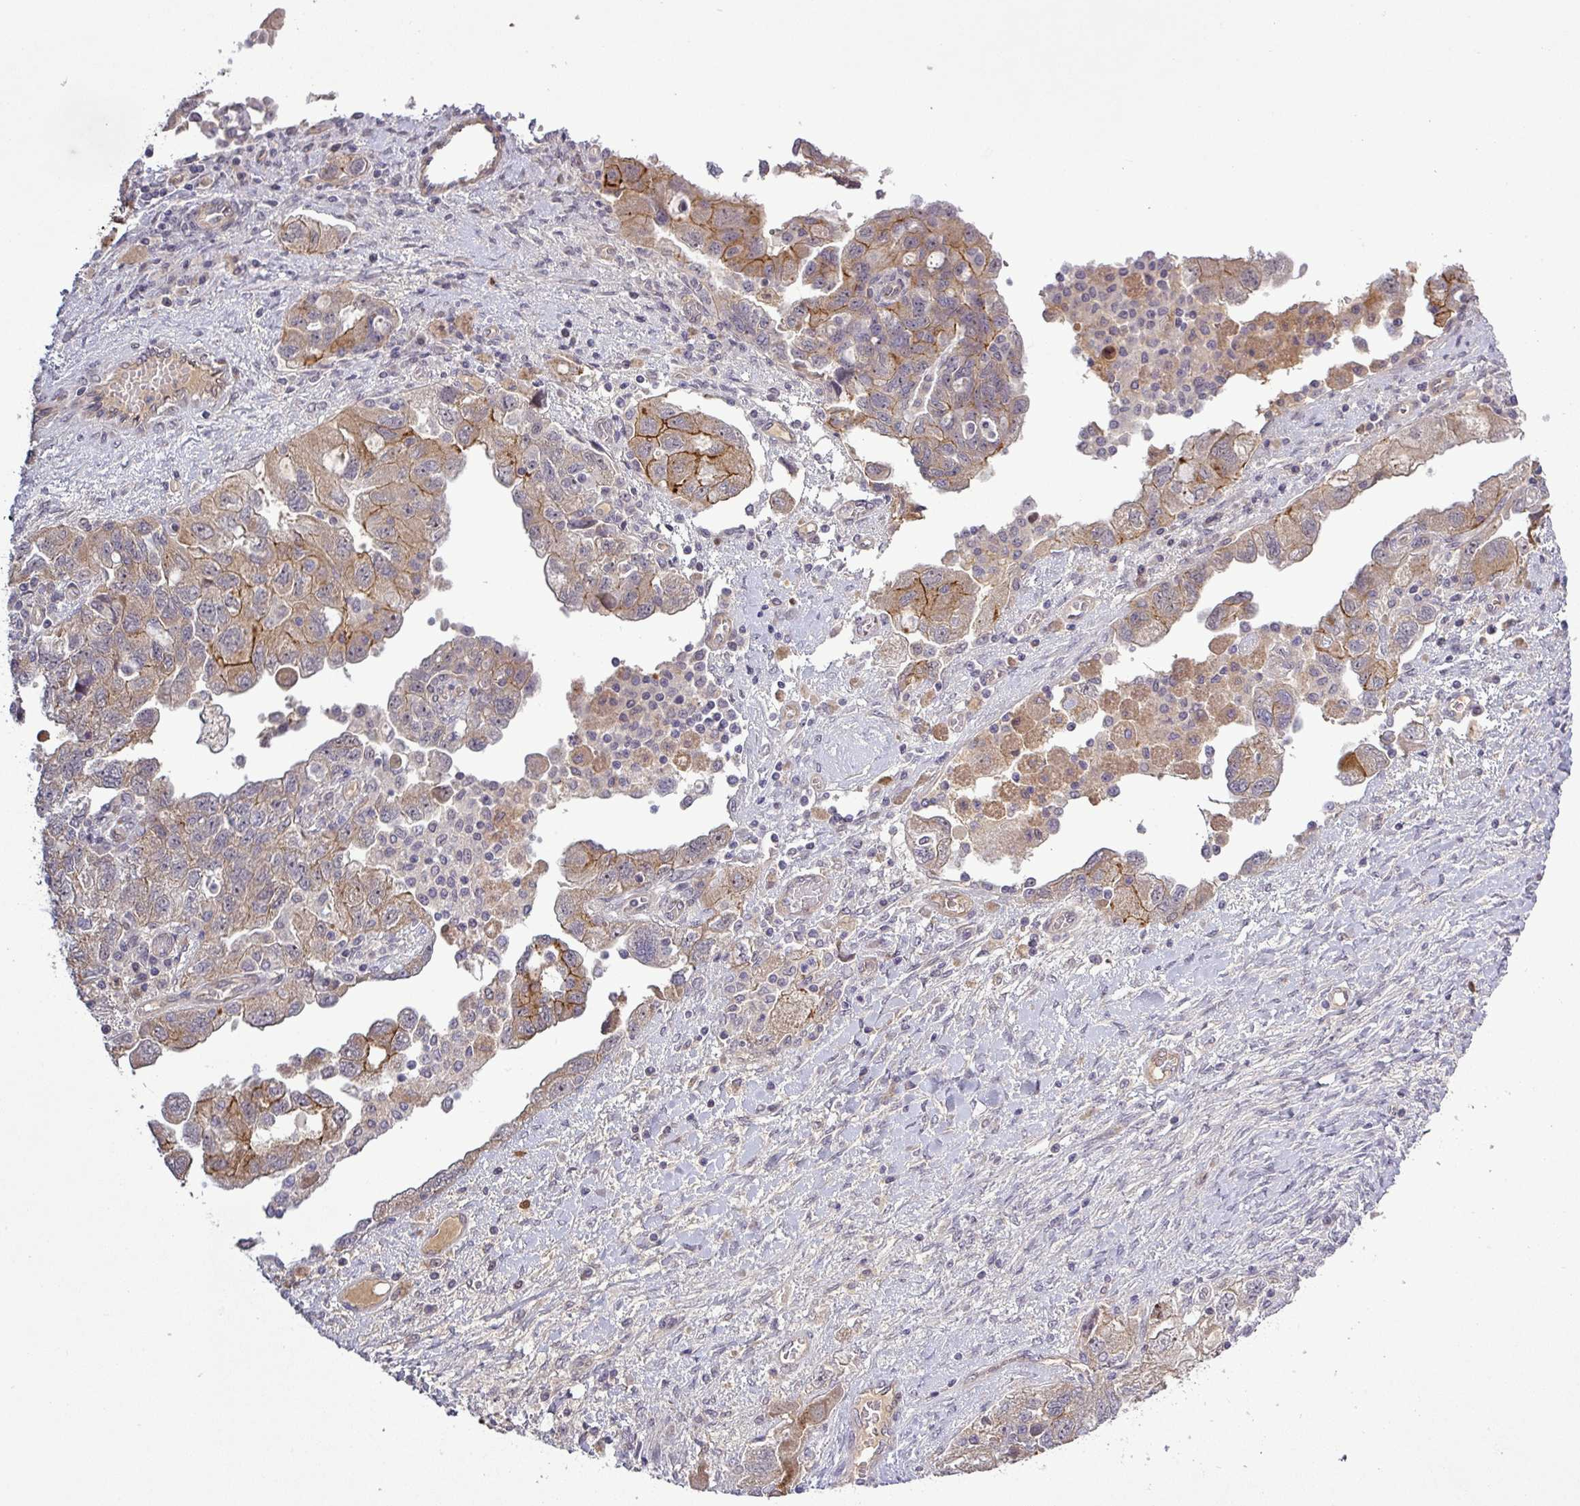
{"staining": {"intensity": "moderate", "quantity": "25%-75%", "location": "cytoplasmic/membranous"}, "tissue": "ovarian cancer", "cell_type": "Tumor cells", "image_type": "cancer", "snomed": [{"axis": "morphology", "description": "Carcinoma, NOS"}, {"axis": "morphology", "description": "Cystadenocarcinoma, serous, NOS"}, {"axis": "topography", "description": "Ovary"}], "caption": "This histopathology image reveals immunohistochemistry staining of human ovarian cancer, with medium moderate cytoplasmic/membranous staining in approximately 25%-75% of tumor cells.", "gene": "PCDH1", "patient": {"sex": "female", "age": 69}}